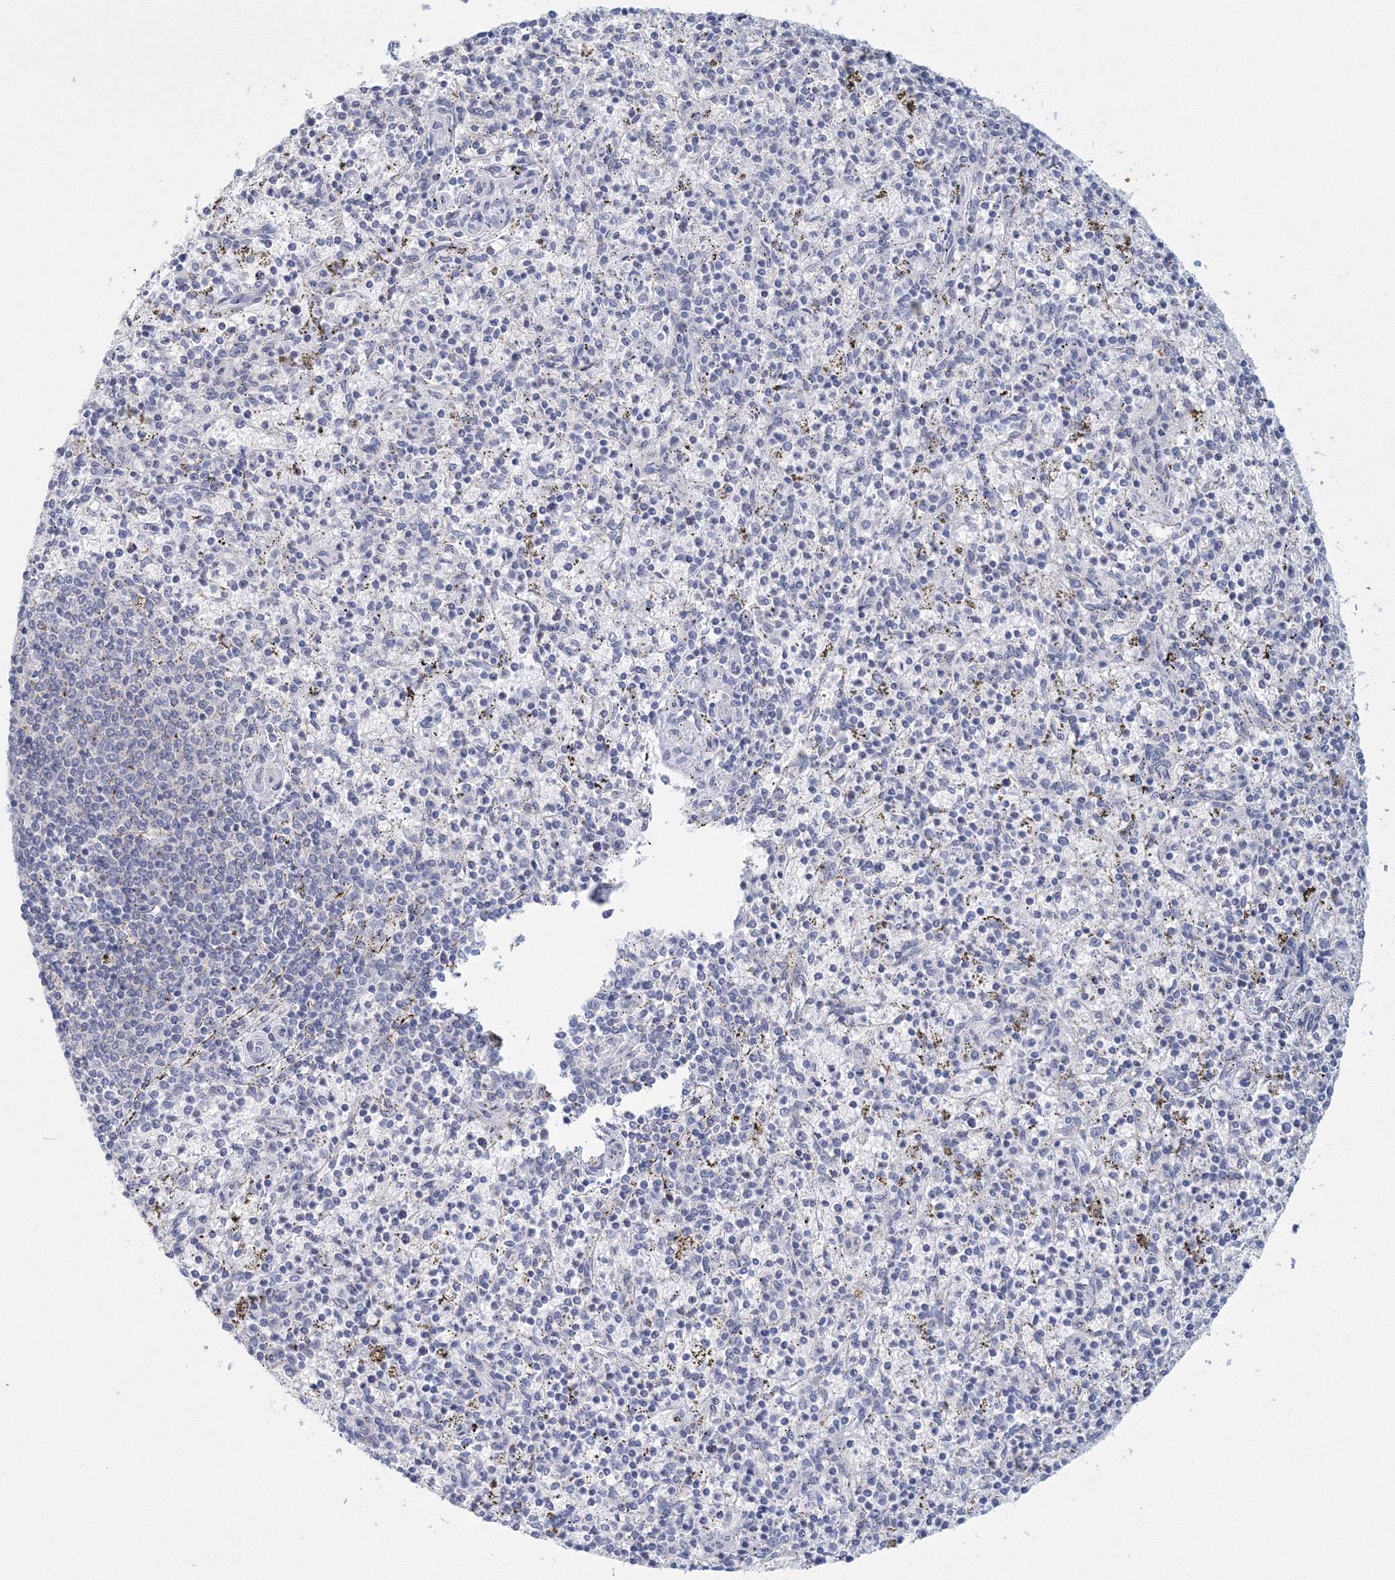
{"staining": {"intensity": "negative", "quantity": "none", "location": "none"}, "tissue": "spleen", "cell_type": "Cells in red pulp", "image_type": "normal", "snomed": [{"axis": "morphology", "description": "Normal tissue, NOS"}, {"axis": "topography", "description": "Spleen"}], "caption": "This is a histopathology image of IHC staining of benign spleen, which shows no positivity in cells in red pulp.", "gene": "VSIG1", "patient": {"sex": "male", "age": 72}}